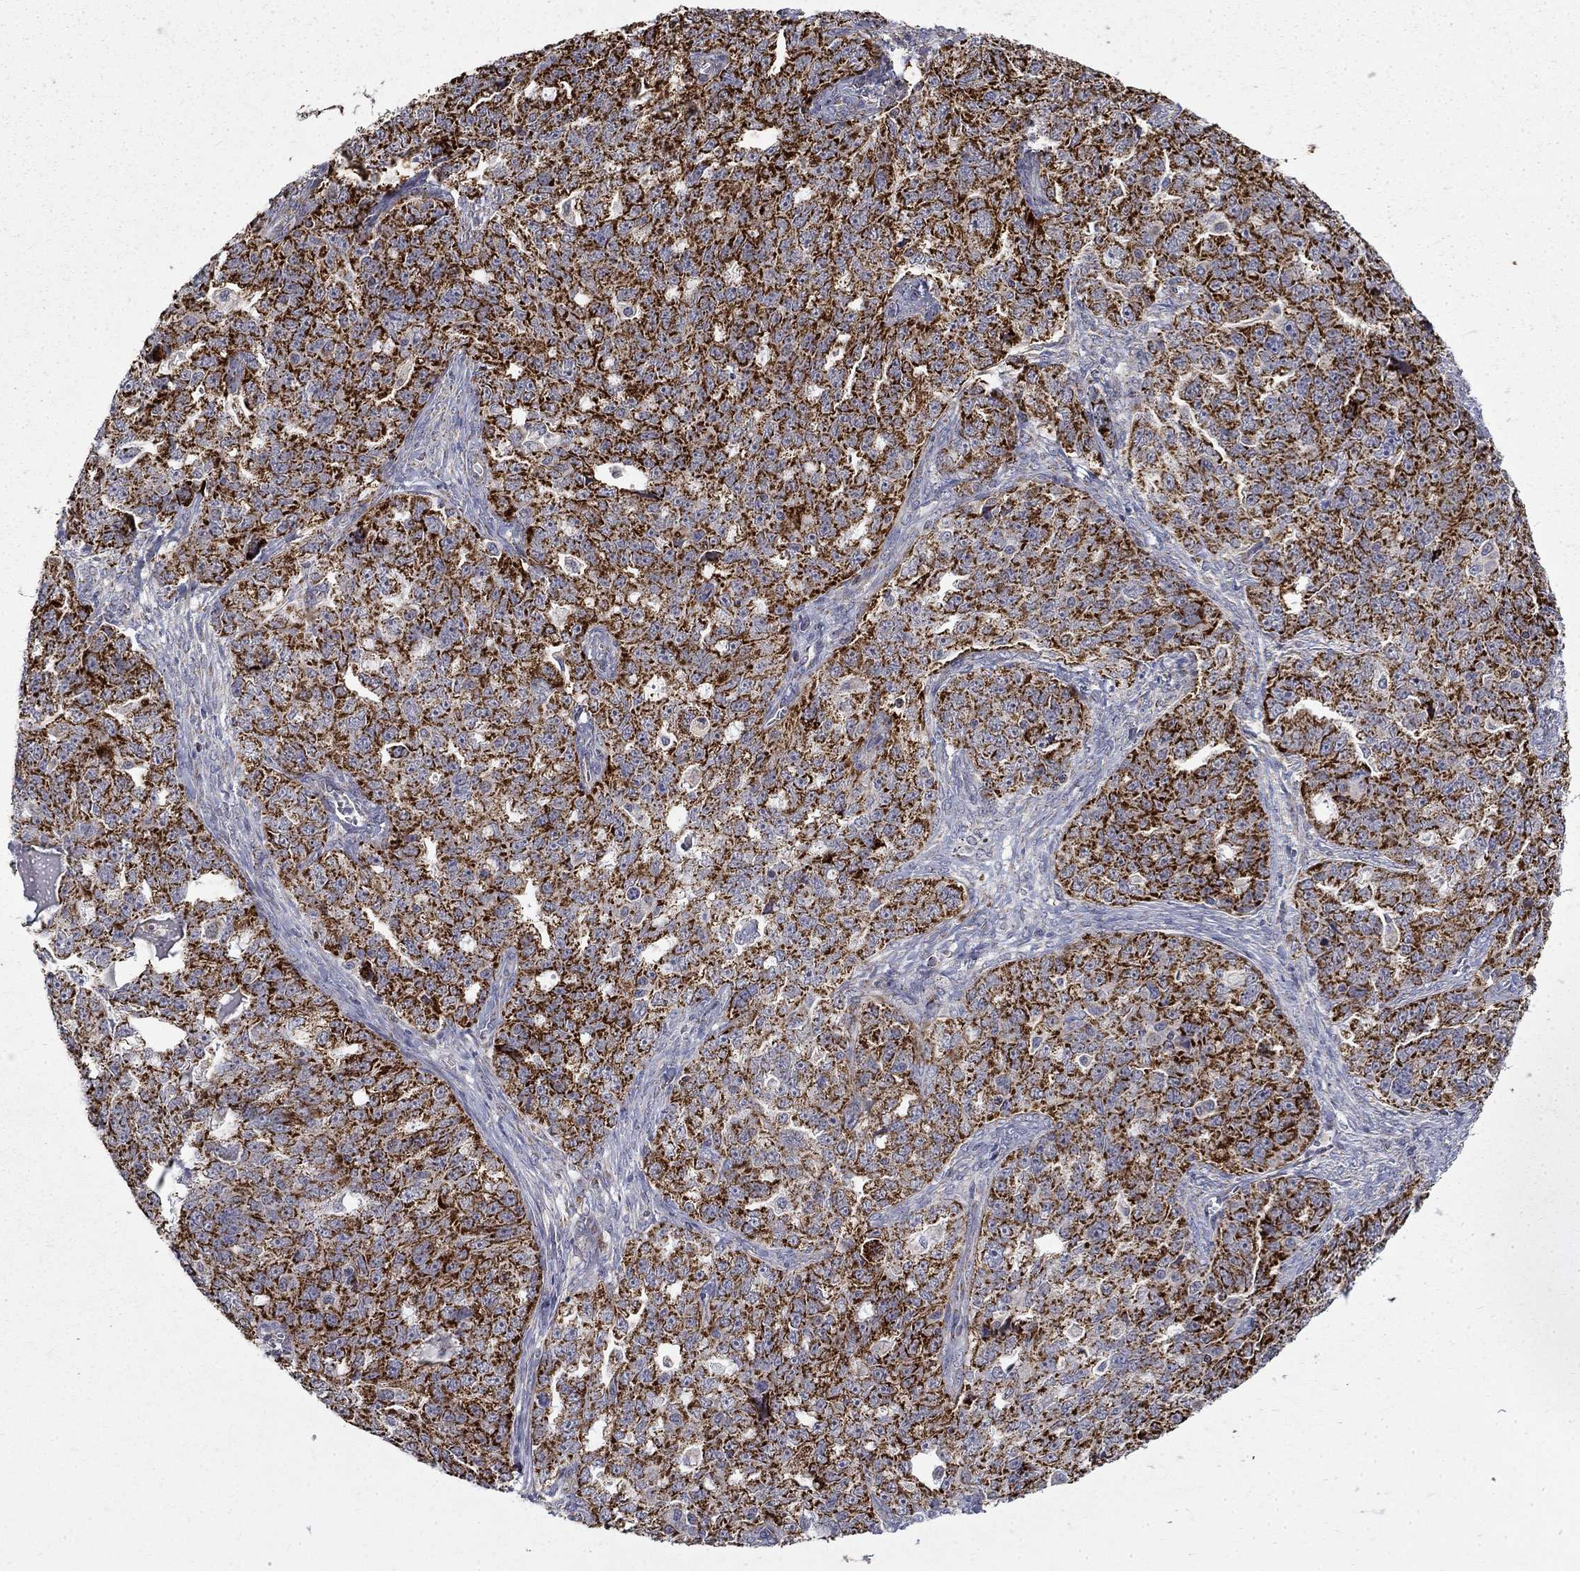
{"staining": {"intensity": "strong", "quantity": ">75%", "location": "cytoplasmic/membranous"}, "tissue": "ovarian cancer", "cell_type": "Tumor cells", "image_type": "cancer", "snomed": [{"axis": "morphology", "description": "Cystadenocarcinoma, serous, NOS"}, {"axis": "topography", "description": "Ovary"}], "caption": "Approximately >75% of tumor cells in ovarian cancer demonstrate strong cytoplasmic/membranous protein expression as visualized by brown immunohistochemical staining.", "gene": "PCBP3", "patient": {"sex": "female", "age": 51}}